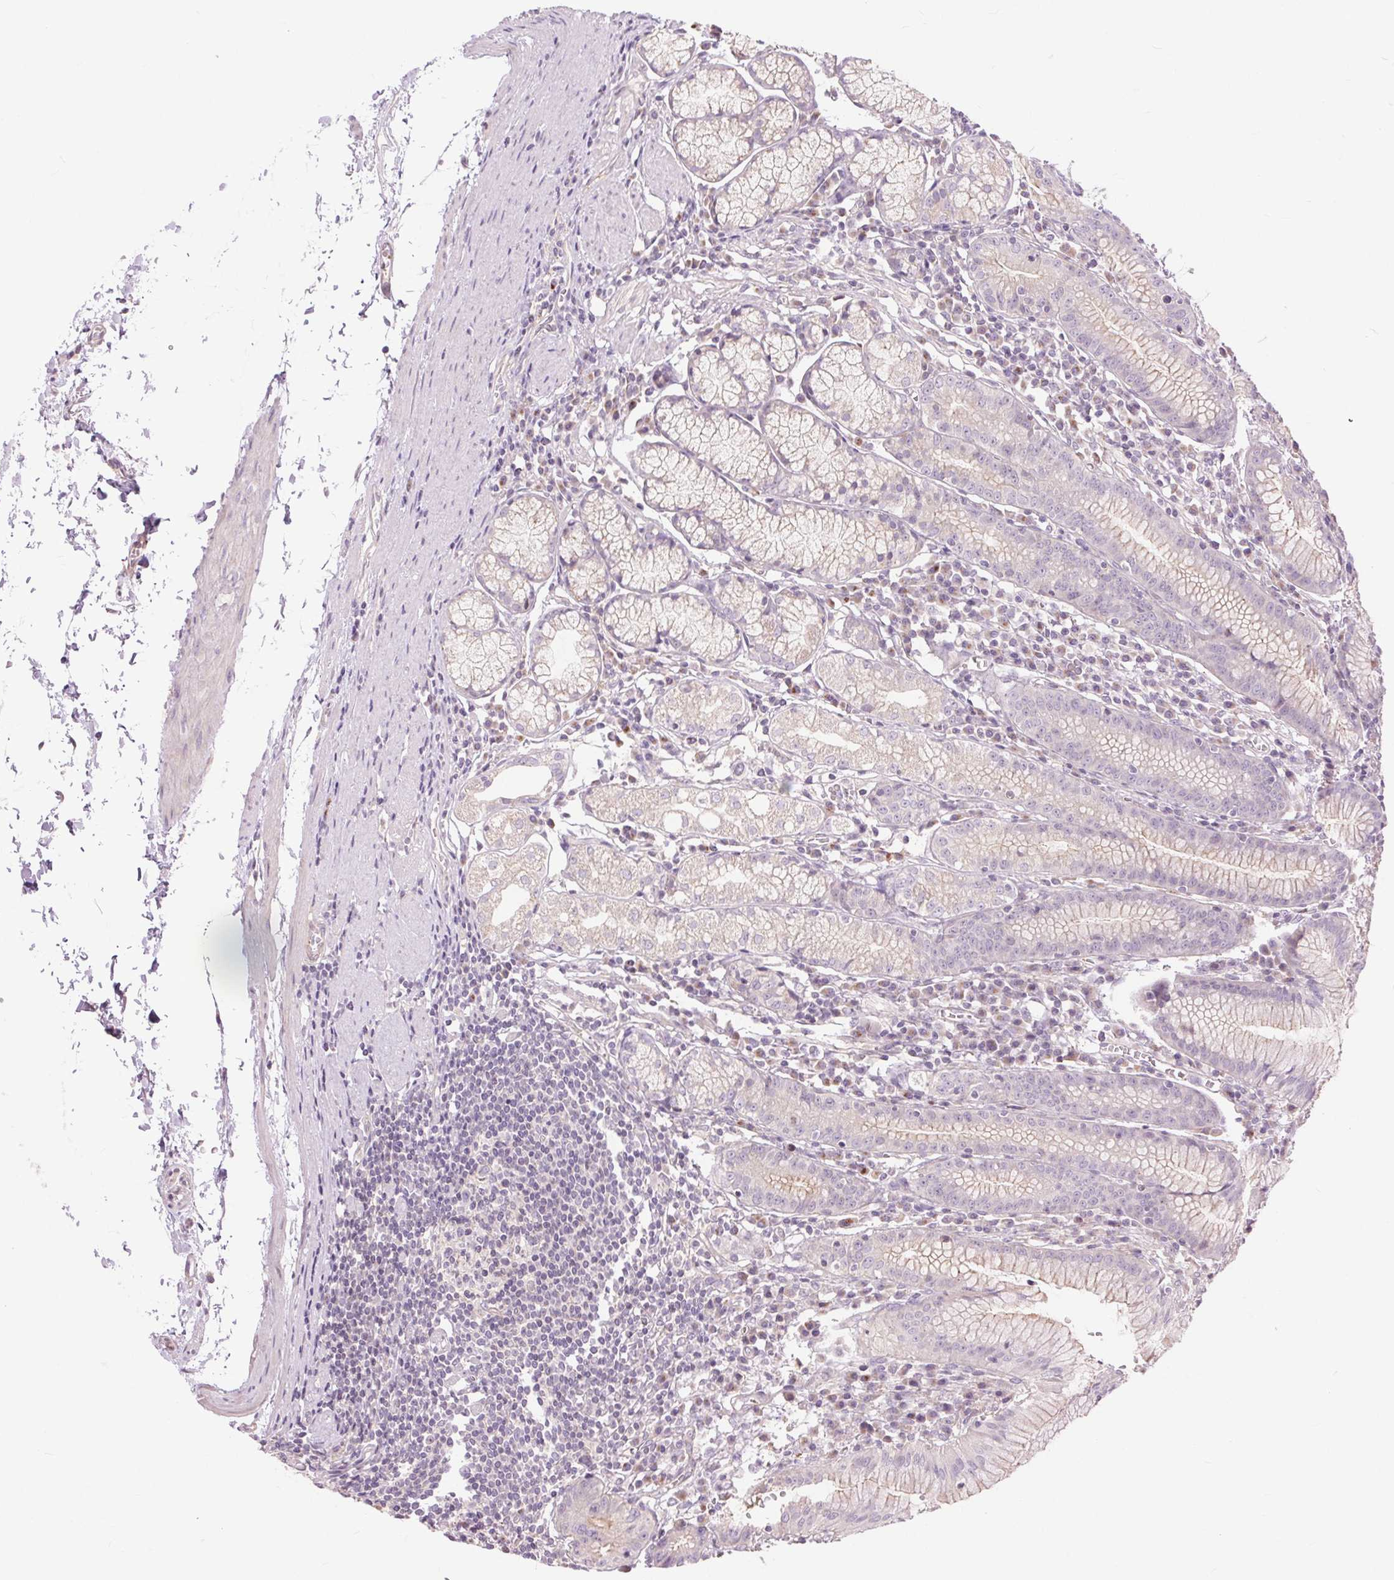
{"staining": {"intensity": "negative", "quantity": "none", "location": "none"}, "tissue": "stomach", "cell_type": "Glandular cells", "image_type": "normal", "snomed": [{"axis": "morphology", "description": "Normal tissue, NOS"}, {"axis": "topography", "description": "Stomach"}], "caption": "This is an immunohistochemistry image of normal human stomach. There is no staining in glandular cells.", "gene": "CTNNA3", "patient": {"sex": "male", "age": 55}}